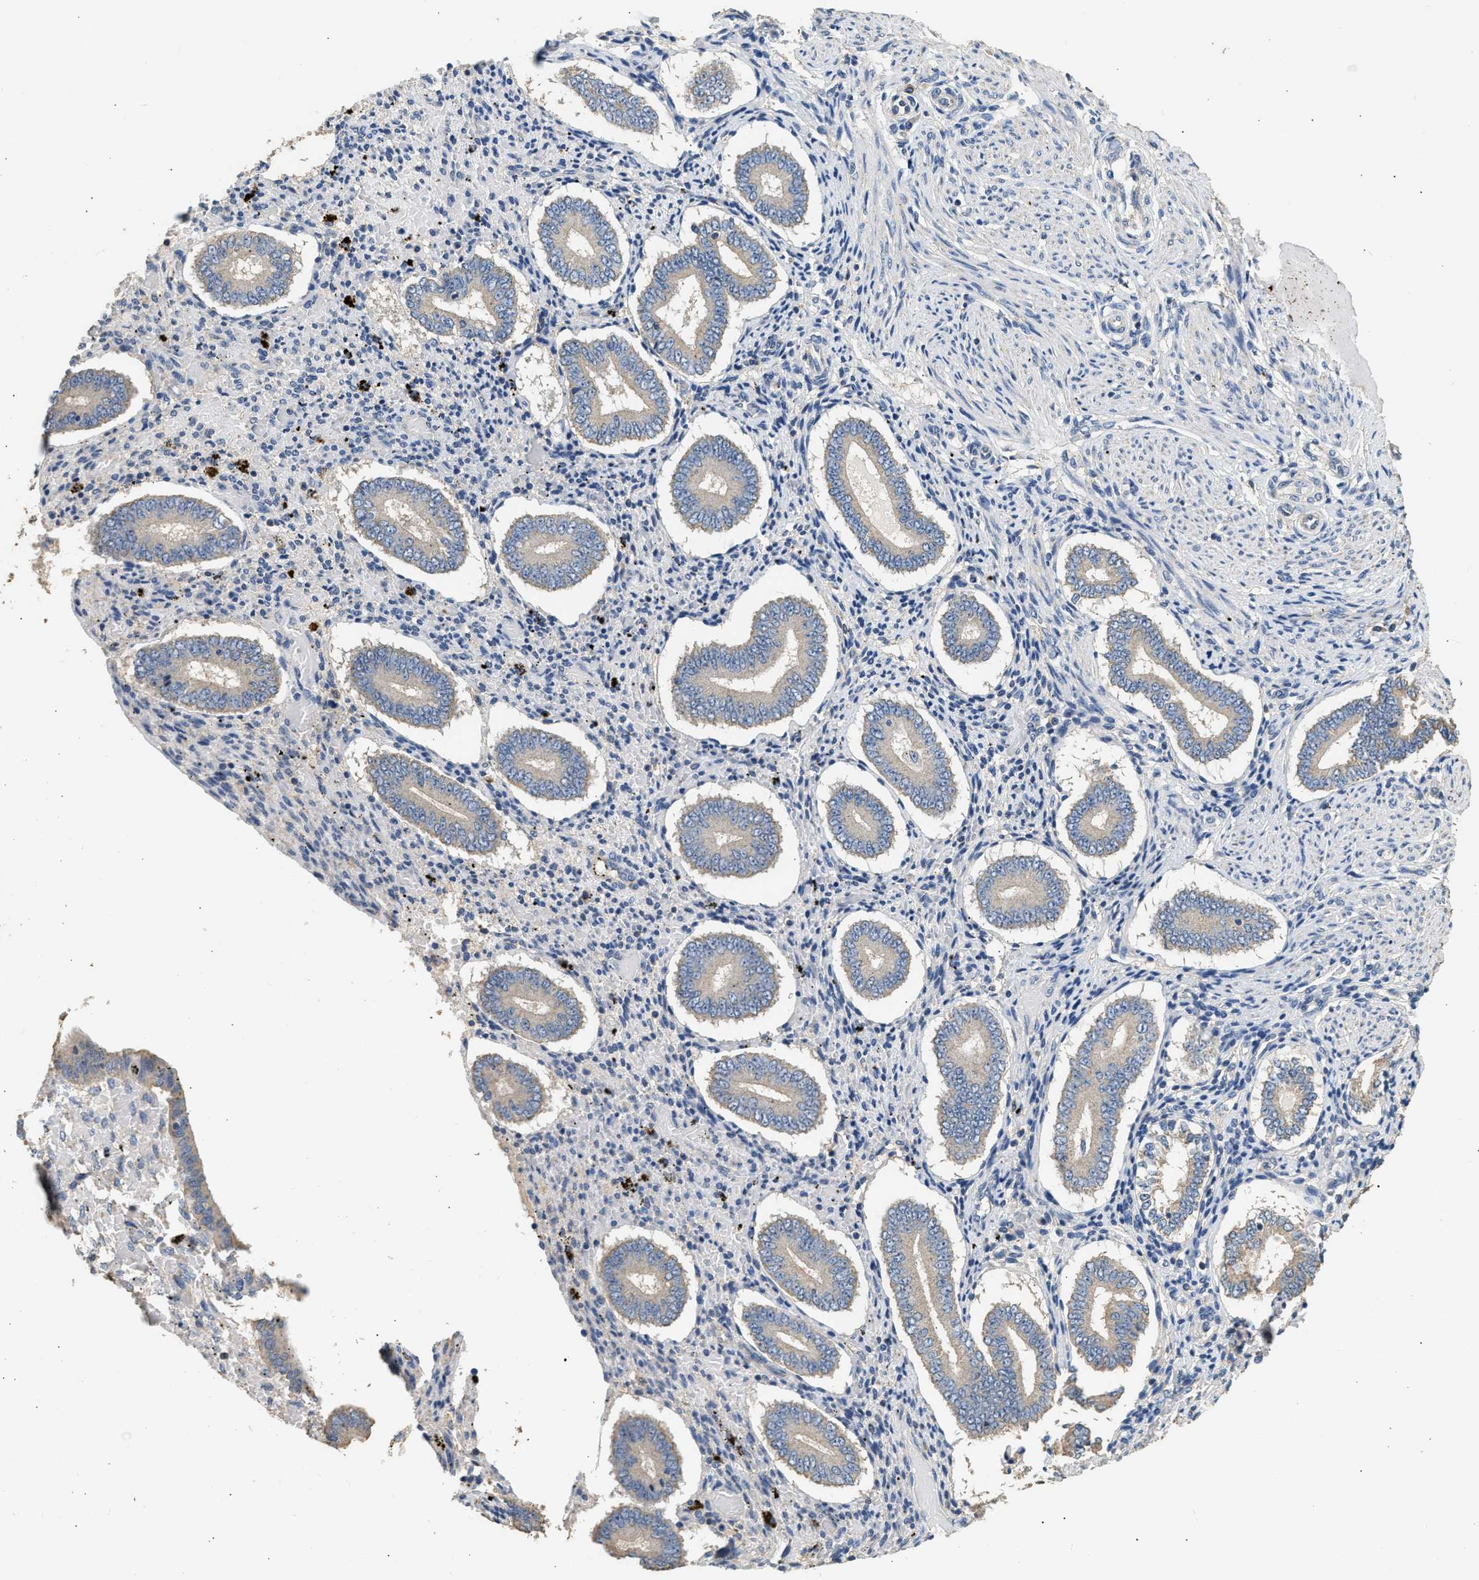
{"staining": {"intensity": "weak", "quantity": "<25%", "location": "cytoplasmic/membranous"}, "tissue": "endometrium", "cell_type": "Cells in endometrial stroma", "image_type": "normal", "snomed": [{"axis": "morphology", "description": "Normal tissue, NOS"}, {"axis": "topography", "description": "Endometrium"}], "caption": "Immunohistochemical staining of benign endometrium exhibits no significant expression in cells in endometrial stroma.", "gene": "WDR31", "patient": {"sex": "female", "age": 42}}